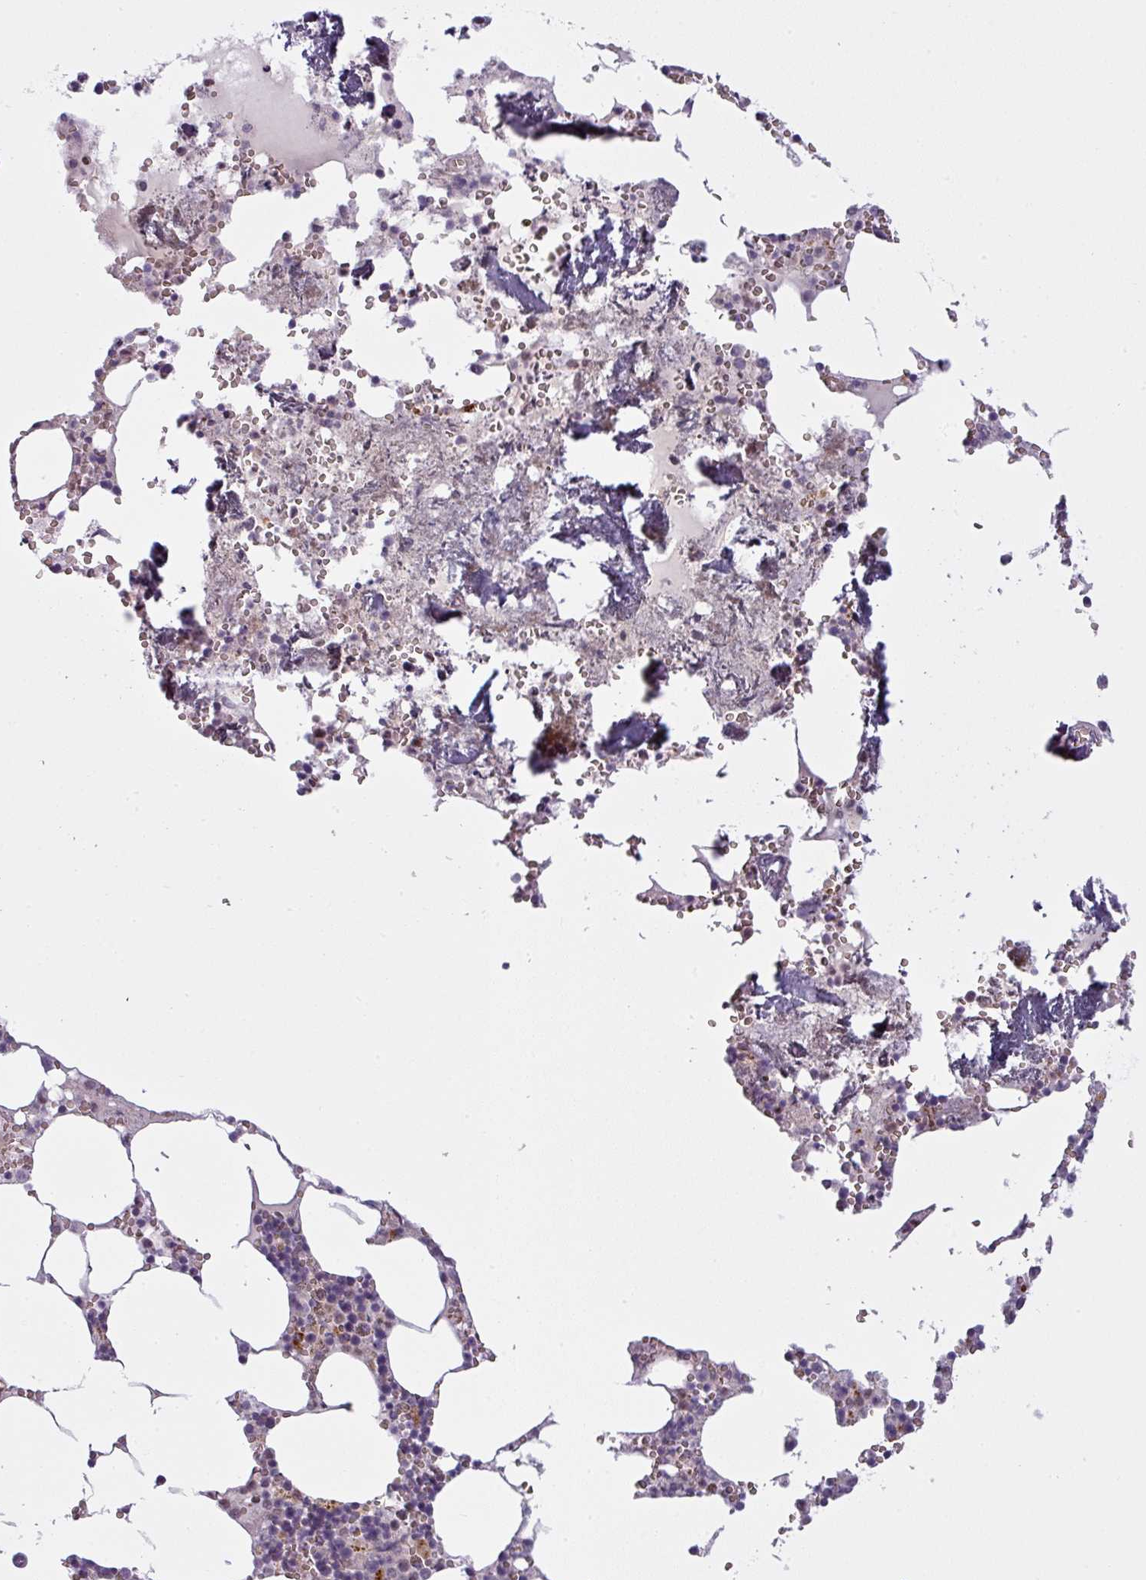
{"staining": {"intensity": "moderate", "quantity": "<25%", "location": "cytoplasmic/membranous"}, "tissue": "bone marrow", "cell_type": "Hematopoietic cells", "image_type": "normal", "snomed": [{"axis": "morphology", "description": "Normal tissue, NOS"}, {"axis": "topography", "description": "Bone marrow"}], "caption": "The image shows staining of normal bone marrow, revealing moderate cytoplasmic/membranous protein staining (brown color) within hematopoietic cells. Nuclei are stained in blue.", "gene": "MAP7D2", "patient": {"sex": "male", "age": 54}}